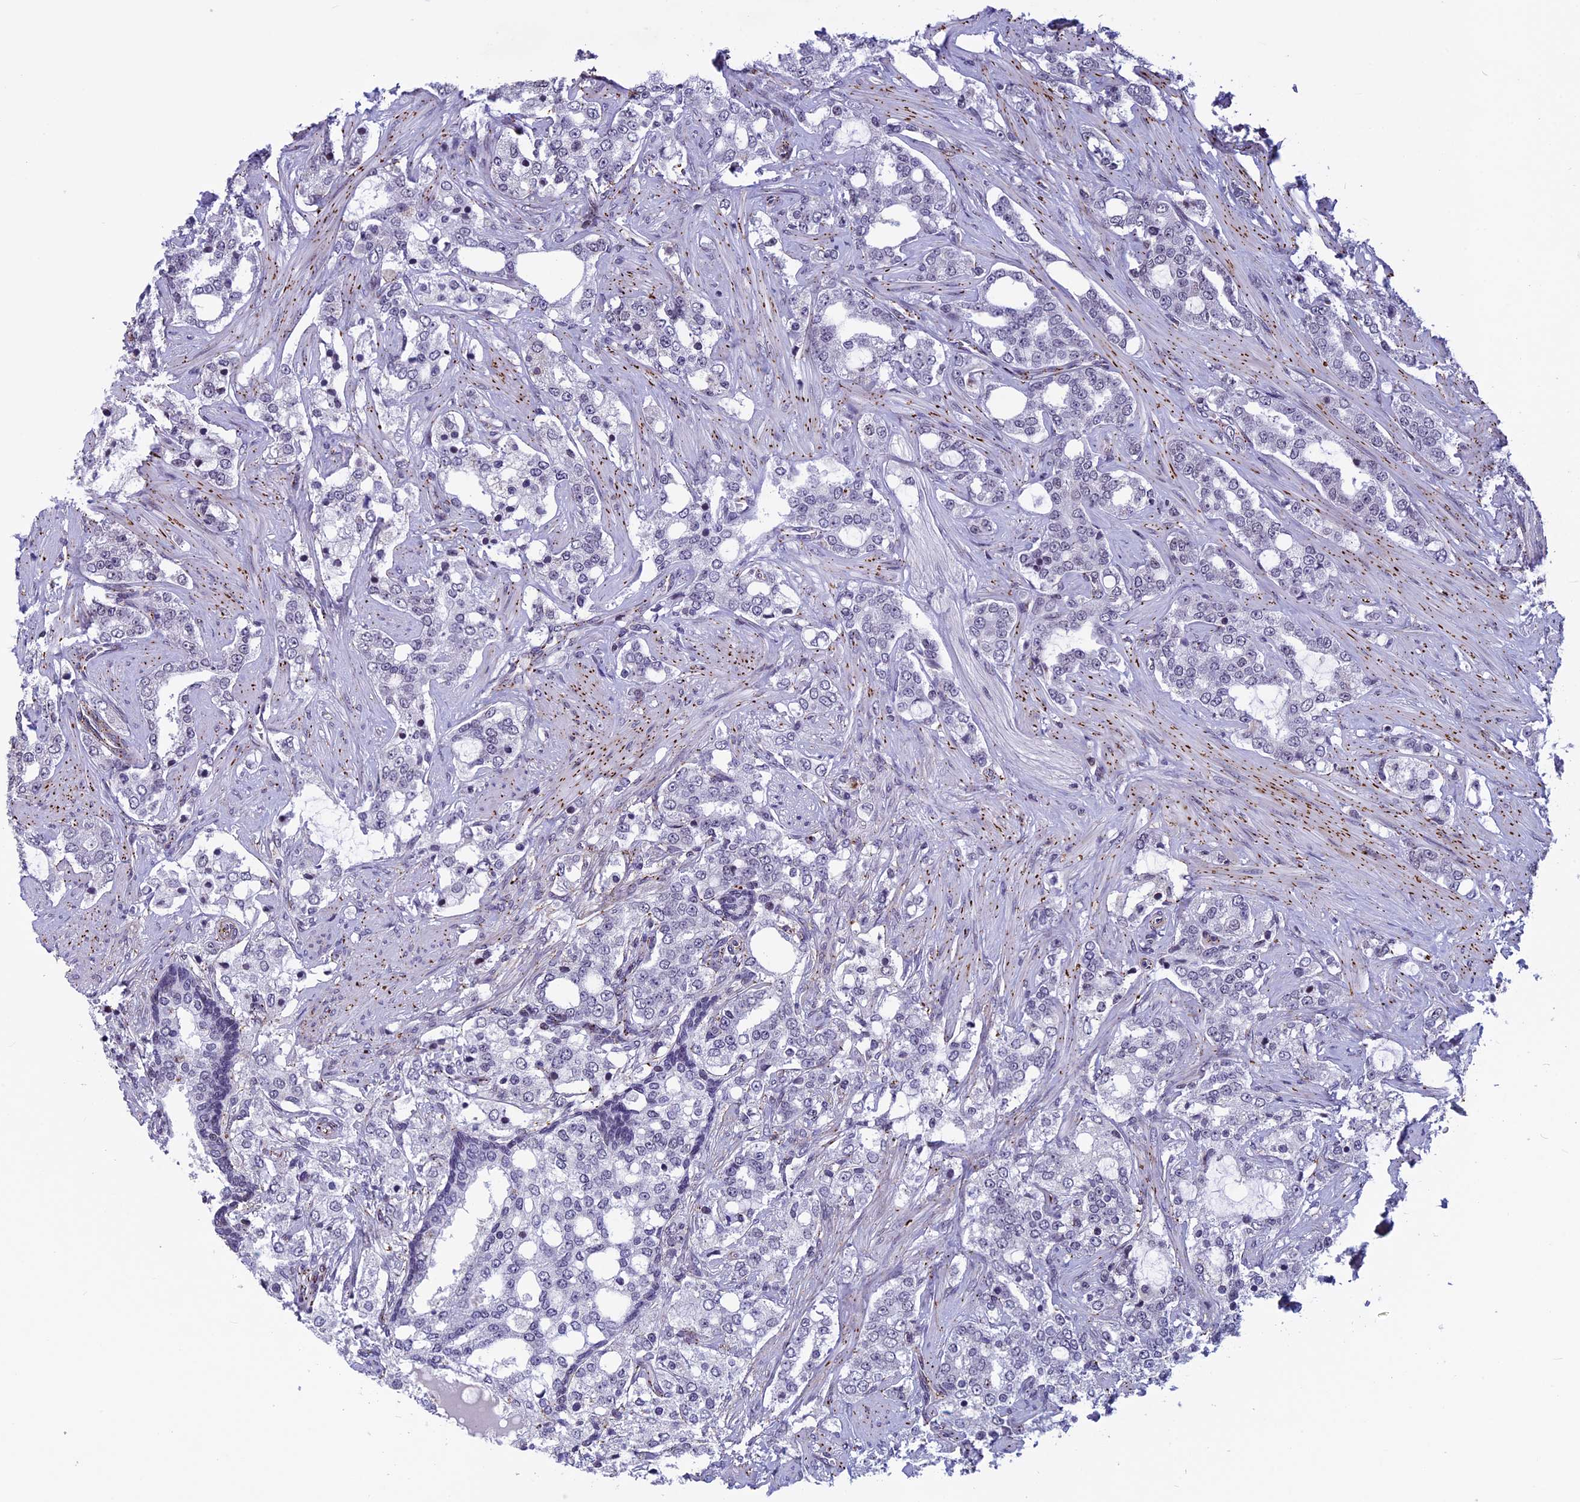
{"staining": {"intensity": "negative", "quantity": "none", "location": "none"}, "tissue": "prostate cancer", "cell_type": "Tumor cells", "image_type": "cancer", "snomed": [{"axis": "morphology", "description": "Adenocarcinoma, High grade"}, {"axis": "topography", "description": "Prostate"}], "caption": "Image shows no significant protein positivity in tumor cells of prostate cancer.", "gene": "NIPBL", "patient": {"sex": "male", "age": 64}}